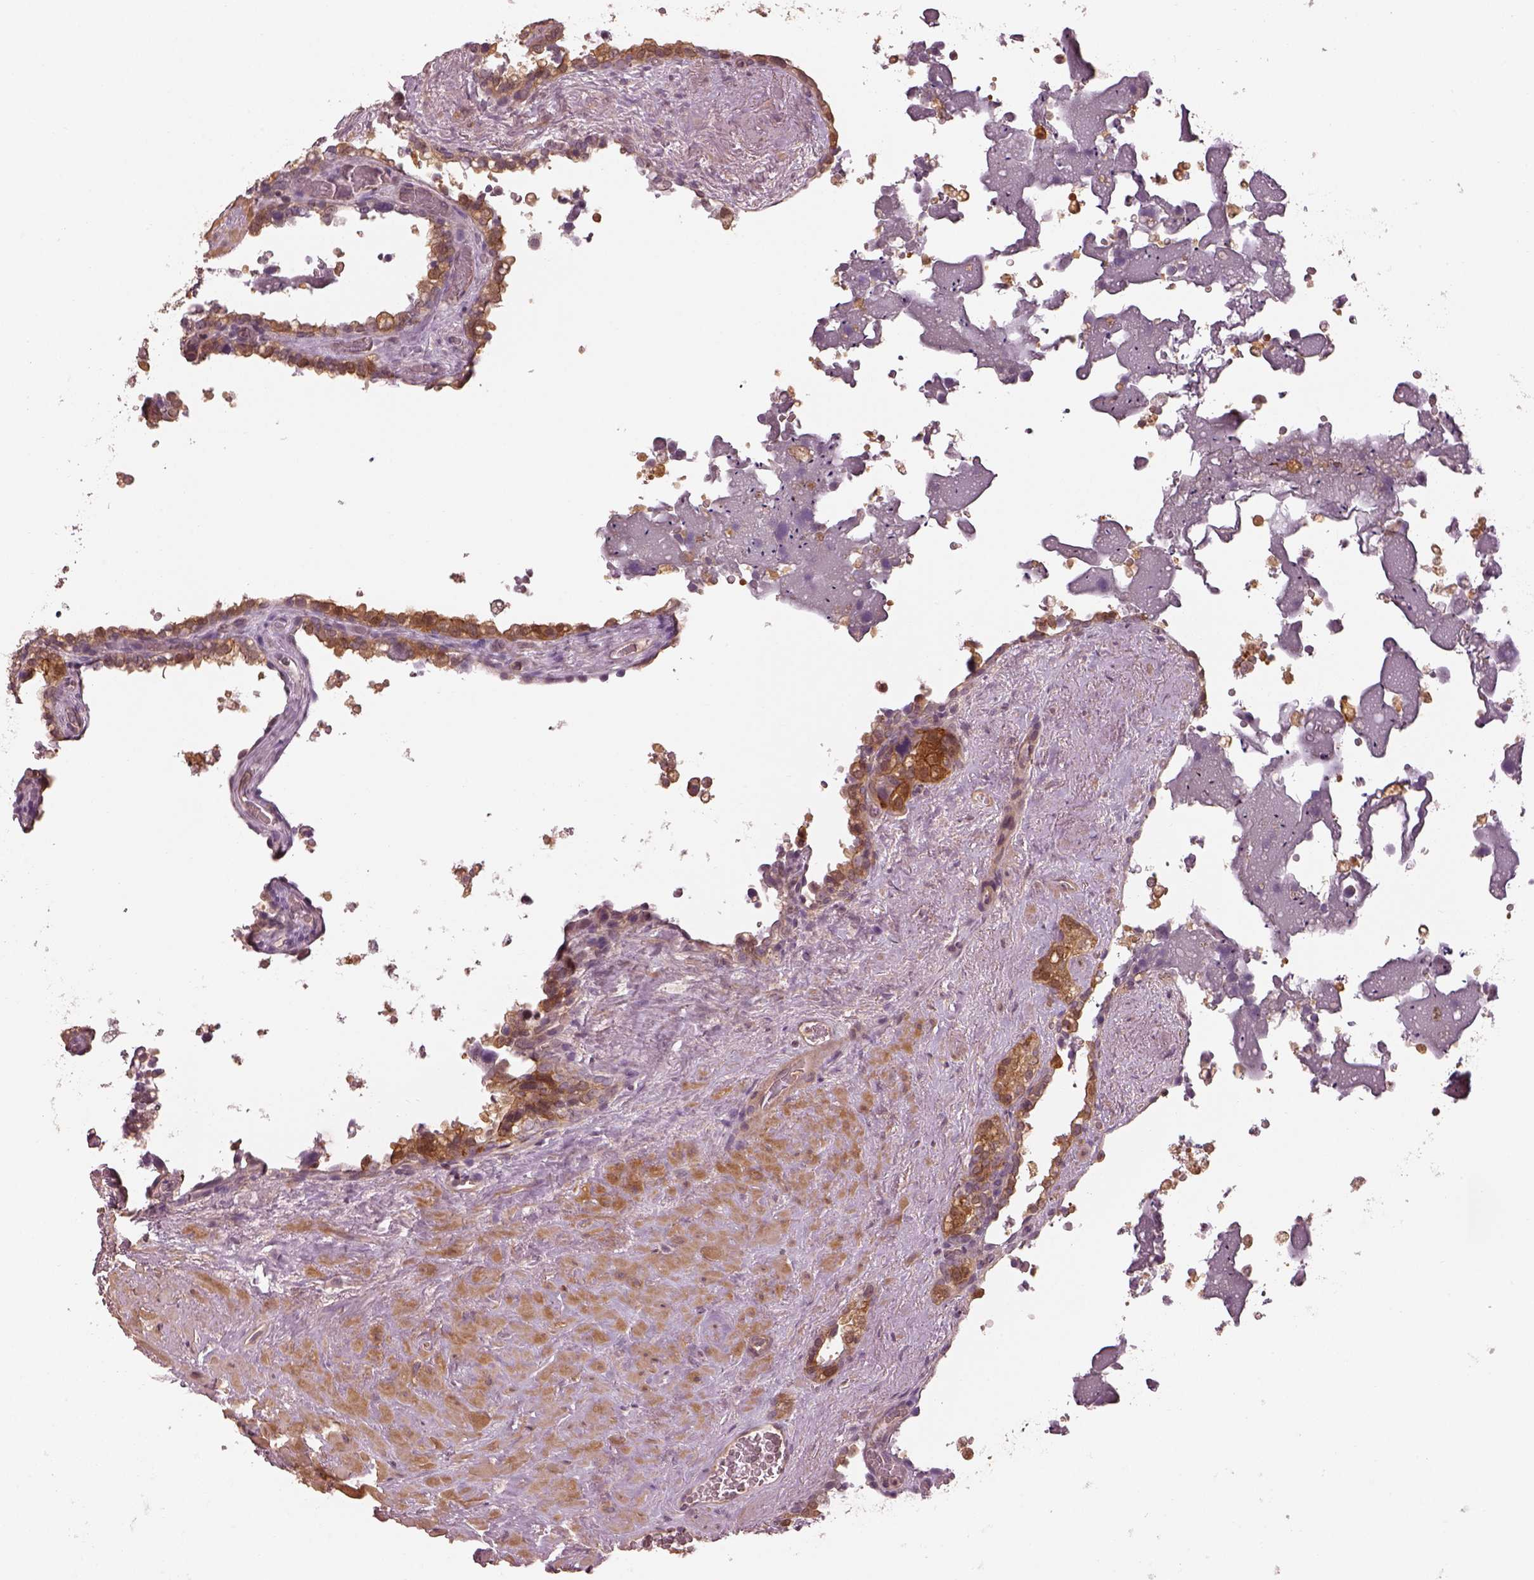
{"staining": {"intensity": "strong", "quantity": ">75%", "location": "cytoplasmic/membranous"}, "tissue": "seminal vesicle", "cell_type": "Glandular cells", "image_type": "normal", "snomed": [{"axis": "morphology", "description": "Normal tissue, NOS"}, {"axis": "topography", "description": "Seminal veicle"}], "caption": "Human seminal vesicle stained with a brown dye demonstrates strong cytoplasmic/membranous positive positivity in about >75% of glandular cells.", "gene": "FAM107B", "patient": {"sex": "male", "age": 71}}